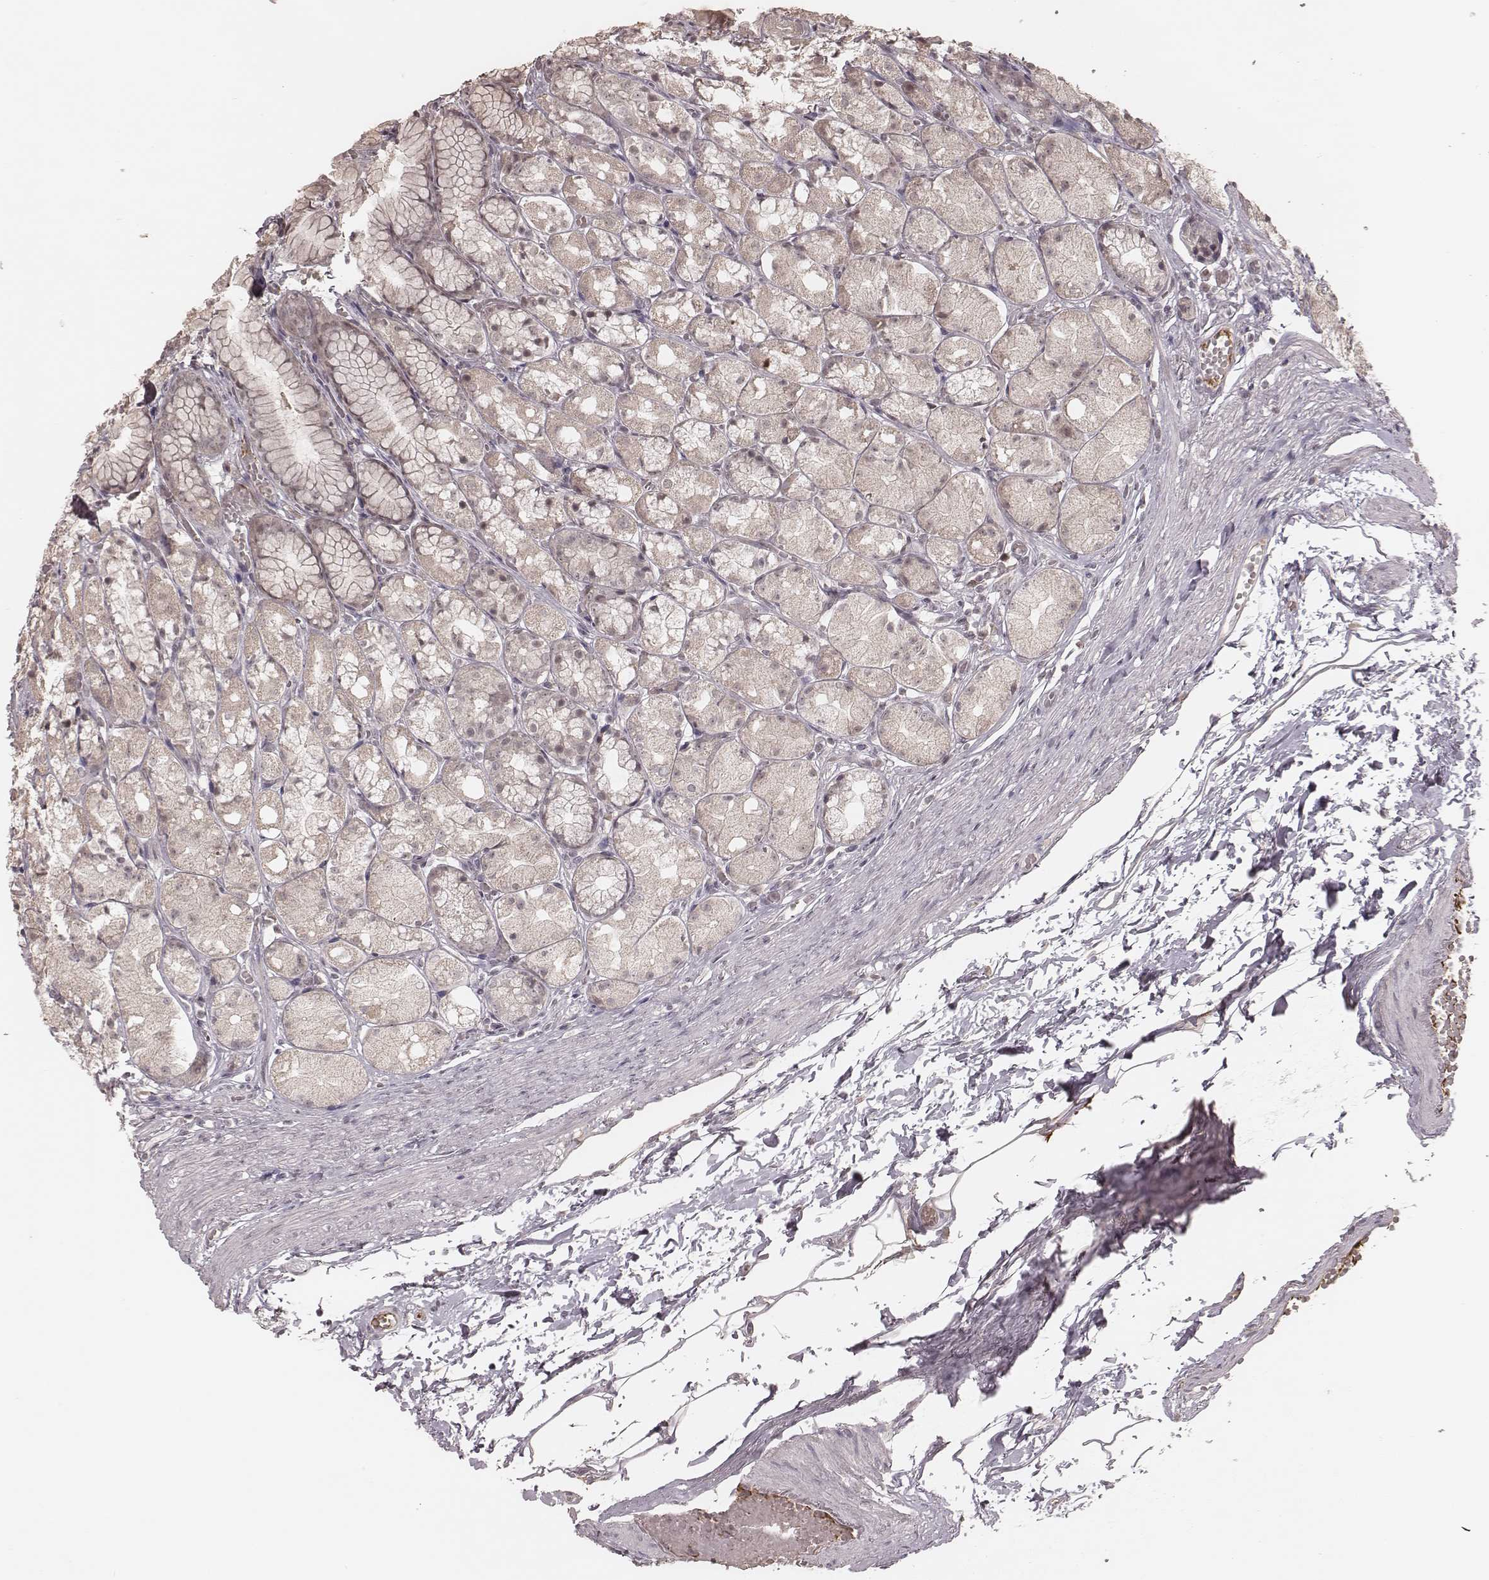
{"staining": {"intensity": "negative", "quantity": "none", "location": "none"}, "tissue": "stomach", "cell_type": "Glandular cells", "image_type": "normal", "snomed": [{"axis": "morphology", "description": "Normal tissue, NOS"}, {"axis": "topography", "description": "Stomach"}], "caption": "An immunohistochemistry (IHC) micrograph of normal stomach is shown. There is no staining in glandular cells of stomach.", "gene": "IL5", "patient": {"sex": "male", "age": 70}}